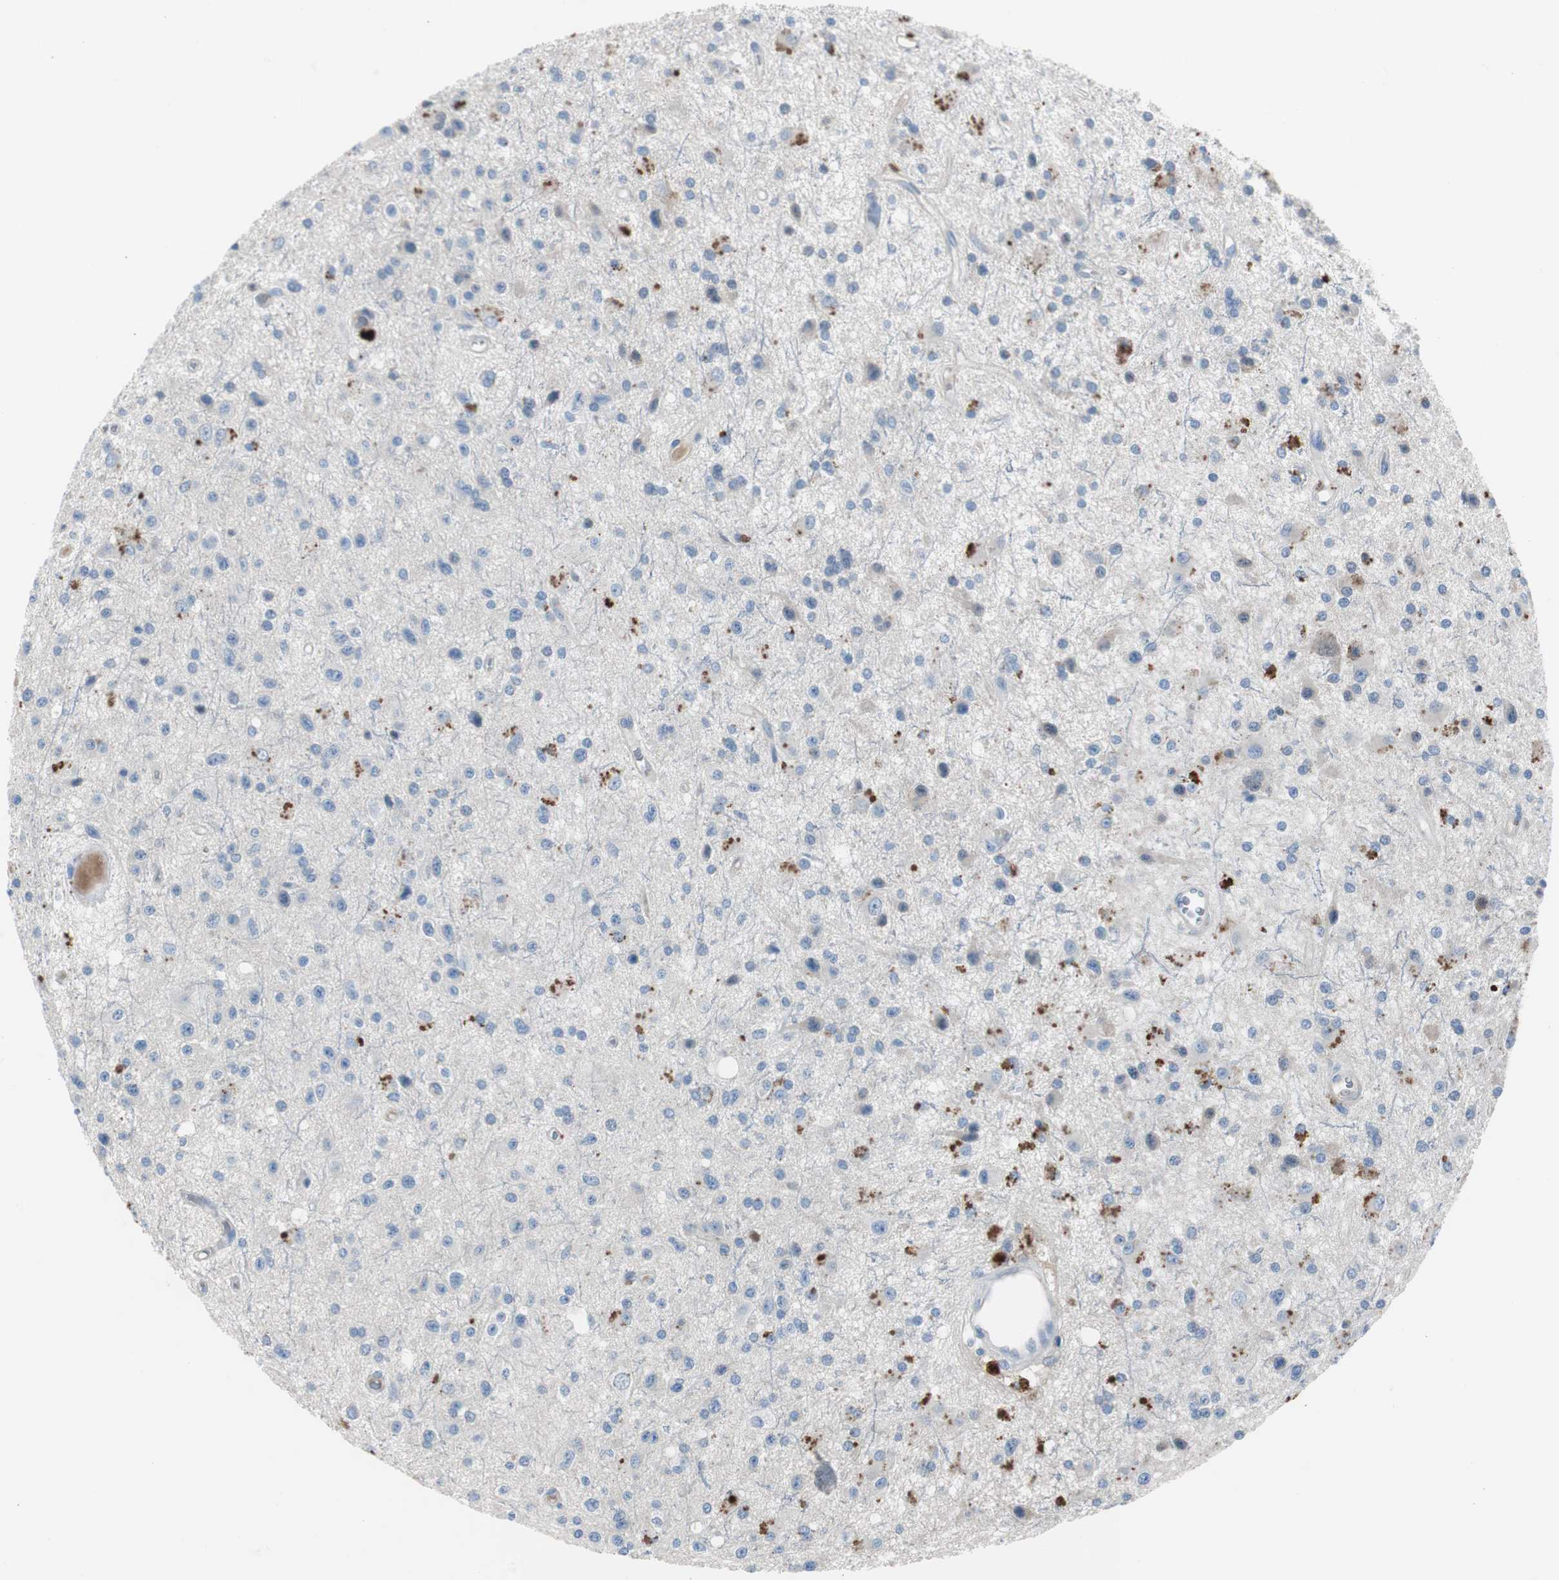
{"staining": {"intensity": "strong", "quantity": "25%-75%", "location": "cytoplasmic/membranous"}, "tissue": "glioma", "cell_type": "Tumor cells", "image_type": "cancer", "snomed": [{"axis": "morphology", "description": "Glioma, malignant, Low grade"}, {"axis": "topography", "description": "Brain"}], "caption": "Immunohistochemistry (DAB (3,3'-diaminobenzidine)) staining of human low-grade glioma (malignant) displays strong cytoplasmic/membranous protein positivity in approximately 25%-75% of tumor cells.", "gene": "SERPINF1", "patient": {"sex": "male", "age": 58}}